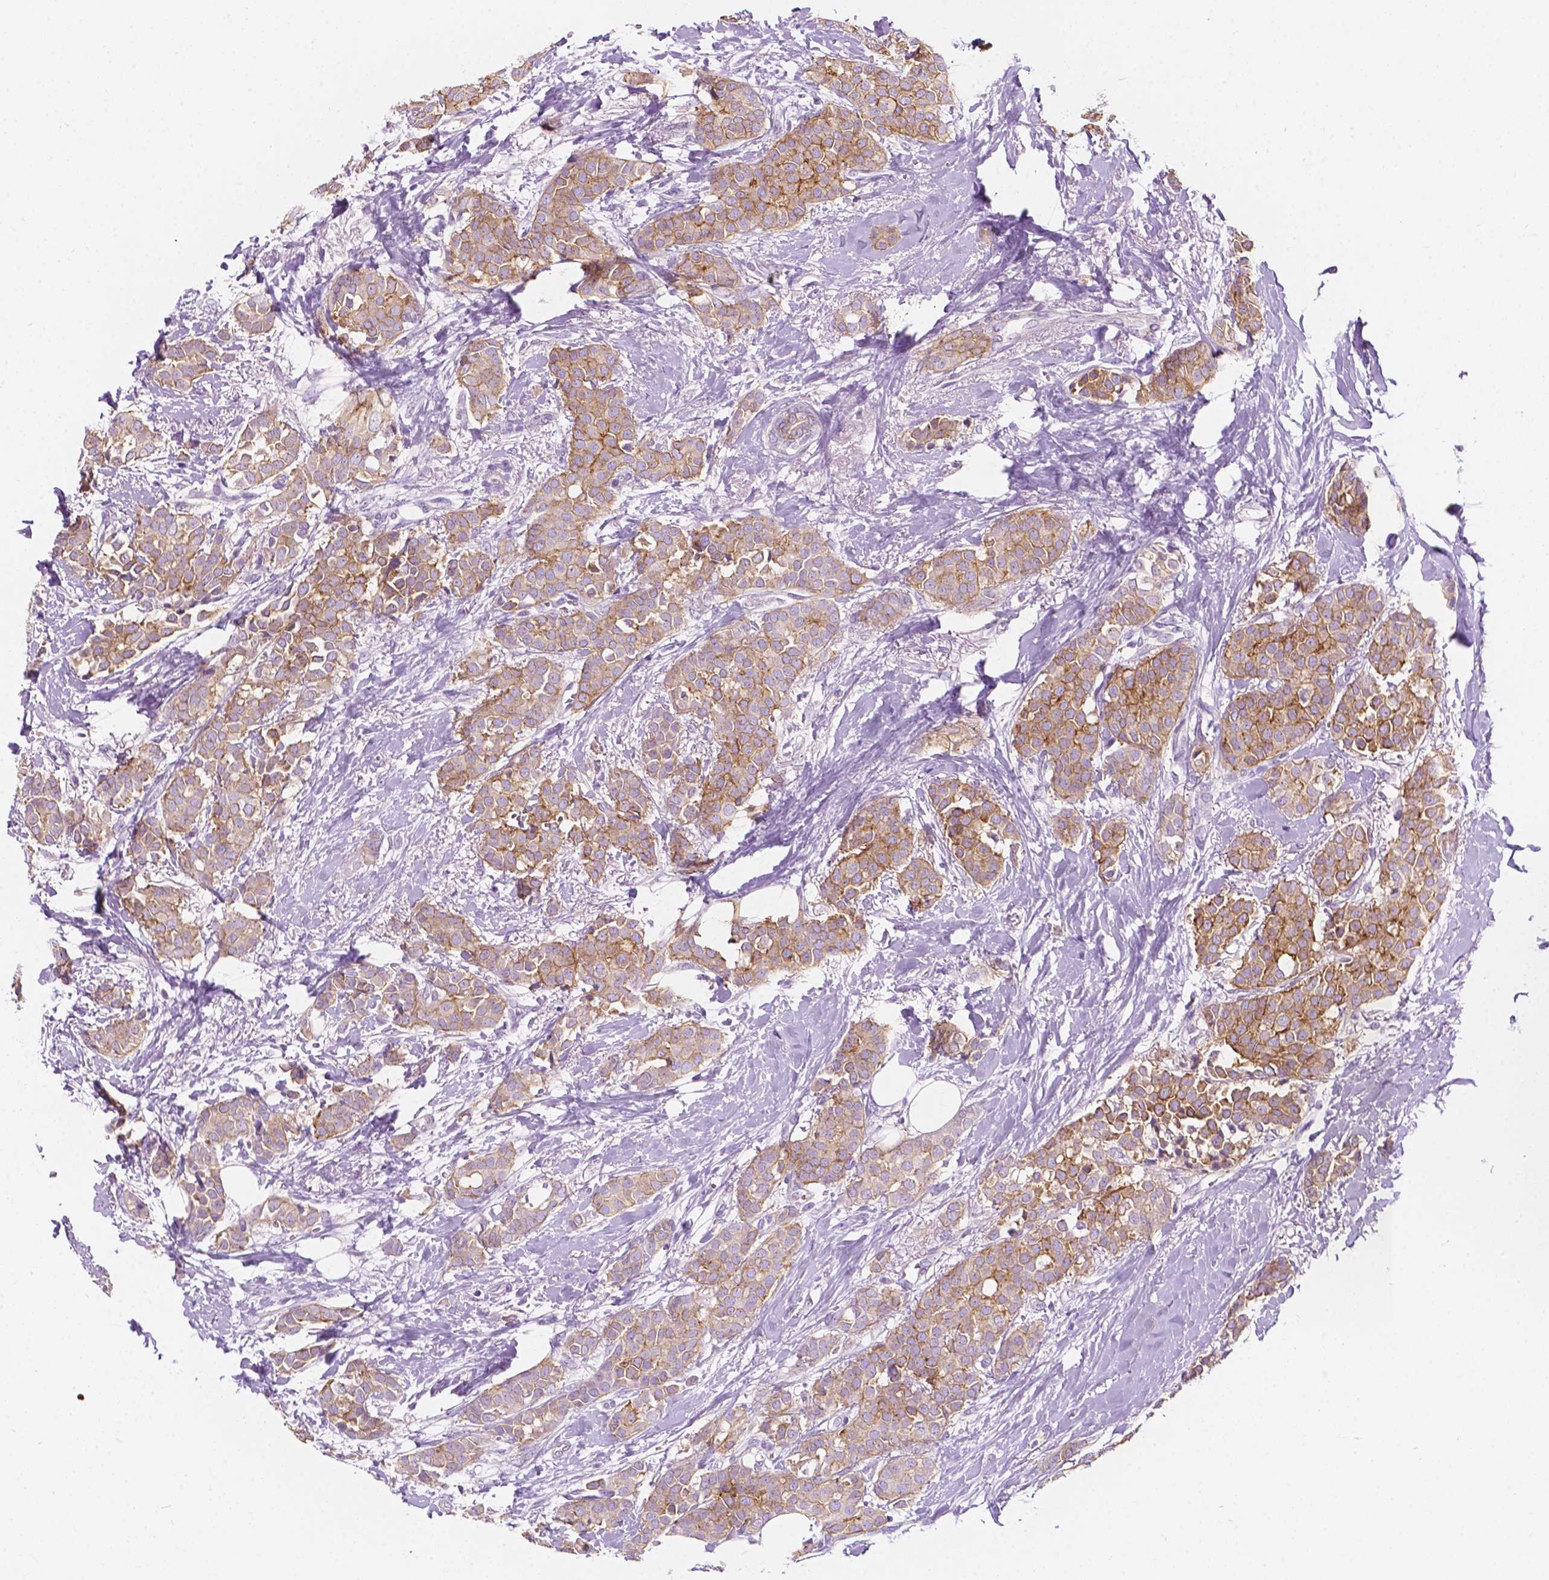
{"staining": {"intensity": "moderate", "quantity": ">75%", "location": "cytoplasmic/membranous"}, "tissue": "breast cancer", "cell_type": "Tumor cells", "image_type": "cancer", "snomed": [{"axis": "morphology", "description": "Duct carcinoma"}, {"axis": "topography", "description": "Breast"}], "caption": "Breast cancer stained with a brown dye reveals moderate cytoplasmic/membranous positive expression in approximately >75% of tumor cells.", "gene": "NOS1AP", "patient": {"sex": "female", "age": 79}}